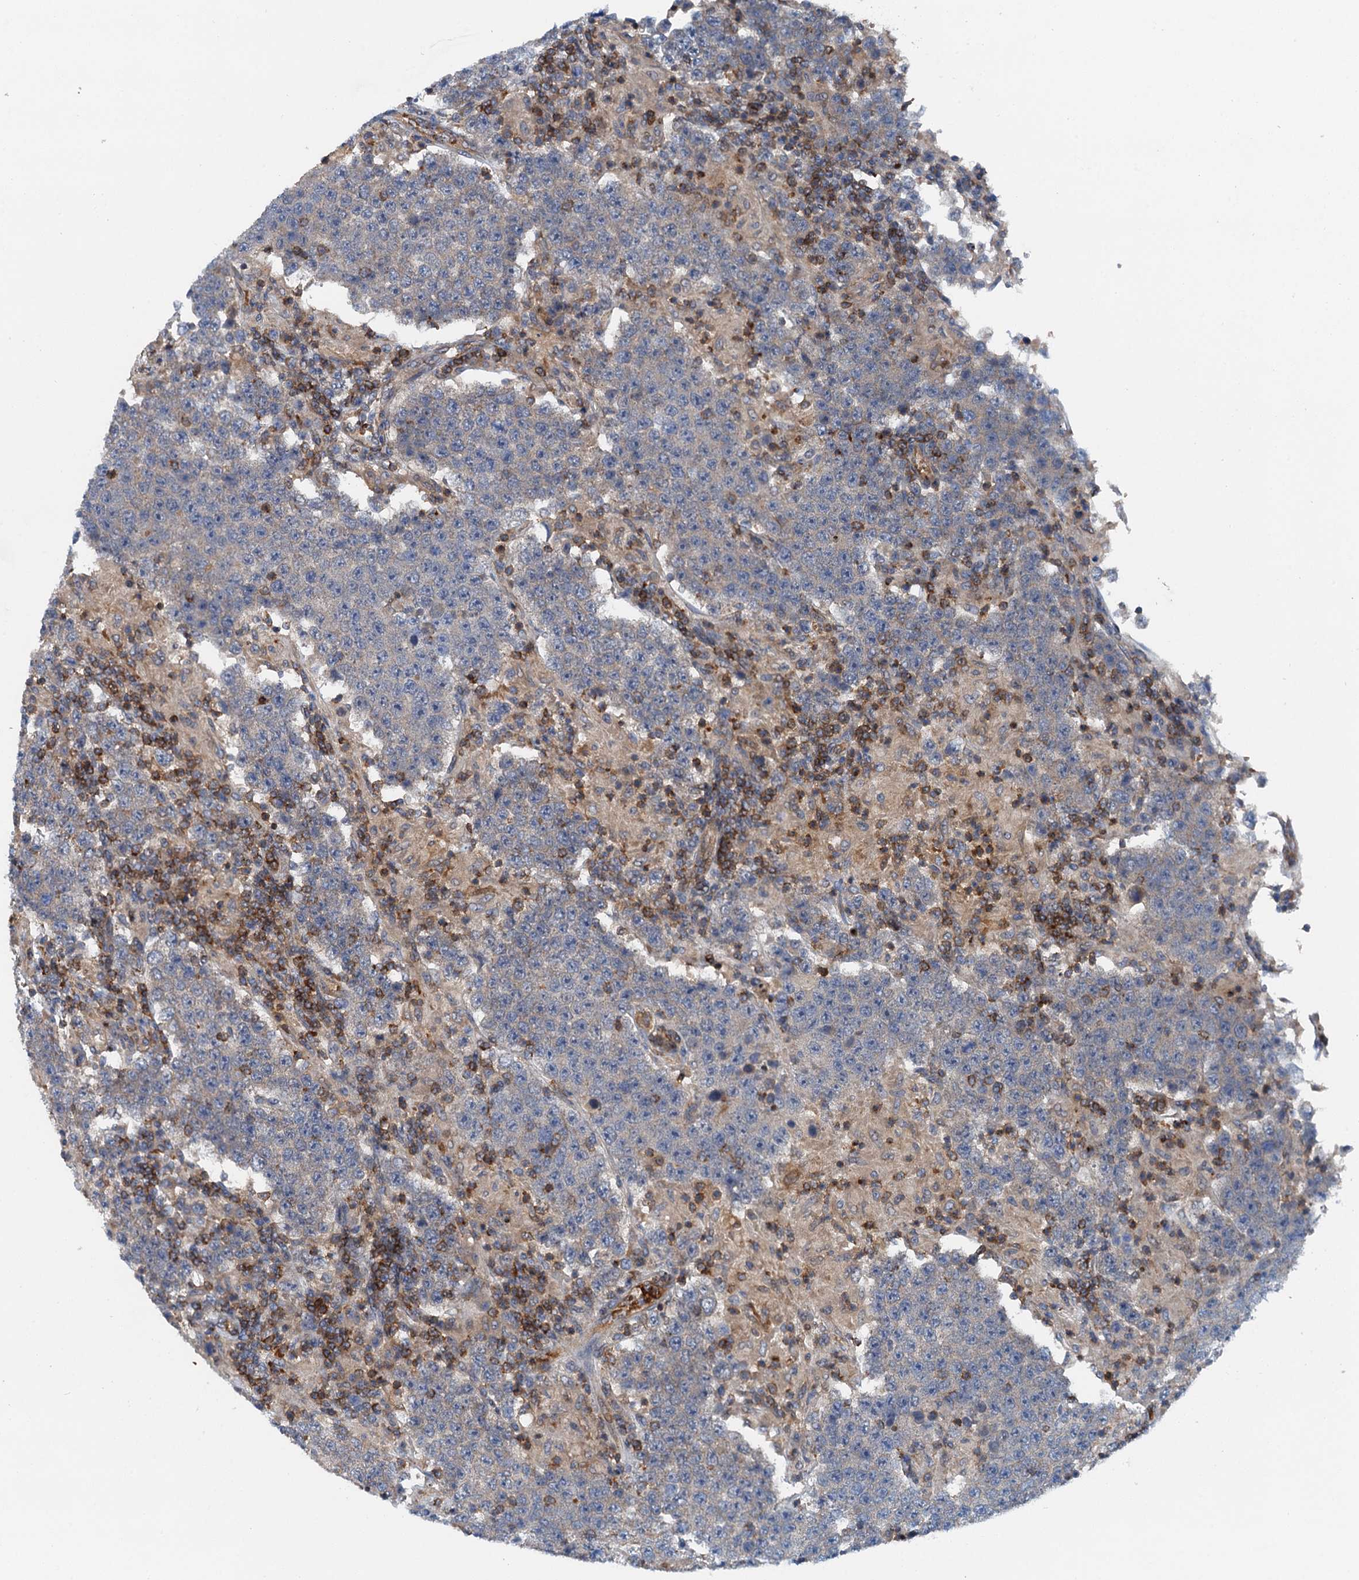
{"staining": {"intensity": "negative", "quantity": "none", "location": "none"}, "tissue": "testis cancer", "cell_type": "Tumor cells", "image_type": "cancer", "snomed": [{"axis": "morphology", "description": "Normal tissue, NOS"}, {"axis": "morphology", "description": "Urothelial carcinoma, High grade"}, {"axis": "morphology", "description": "Seminoma, NOS"}, {"axis": "morphology", "description": "Carcinoma, Embryonal, NOS"}, {"axis": "topography", "description": "Urinary bladder"}, {"axis": "topography", "description": "Testis"}], "caption": "The immunohistochemistry histopathology image has no significant staining in tumor cells of testis cancer tissue. (Brightfield microscopy of DAB immunohistochemistry (IHC) at high magnification).", "gene": "ROGDI", "patient": {"sex": "male", "age": 41}}